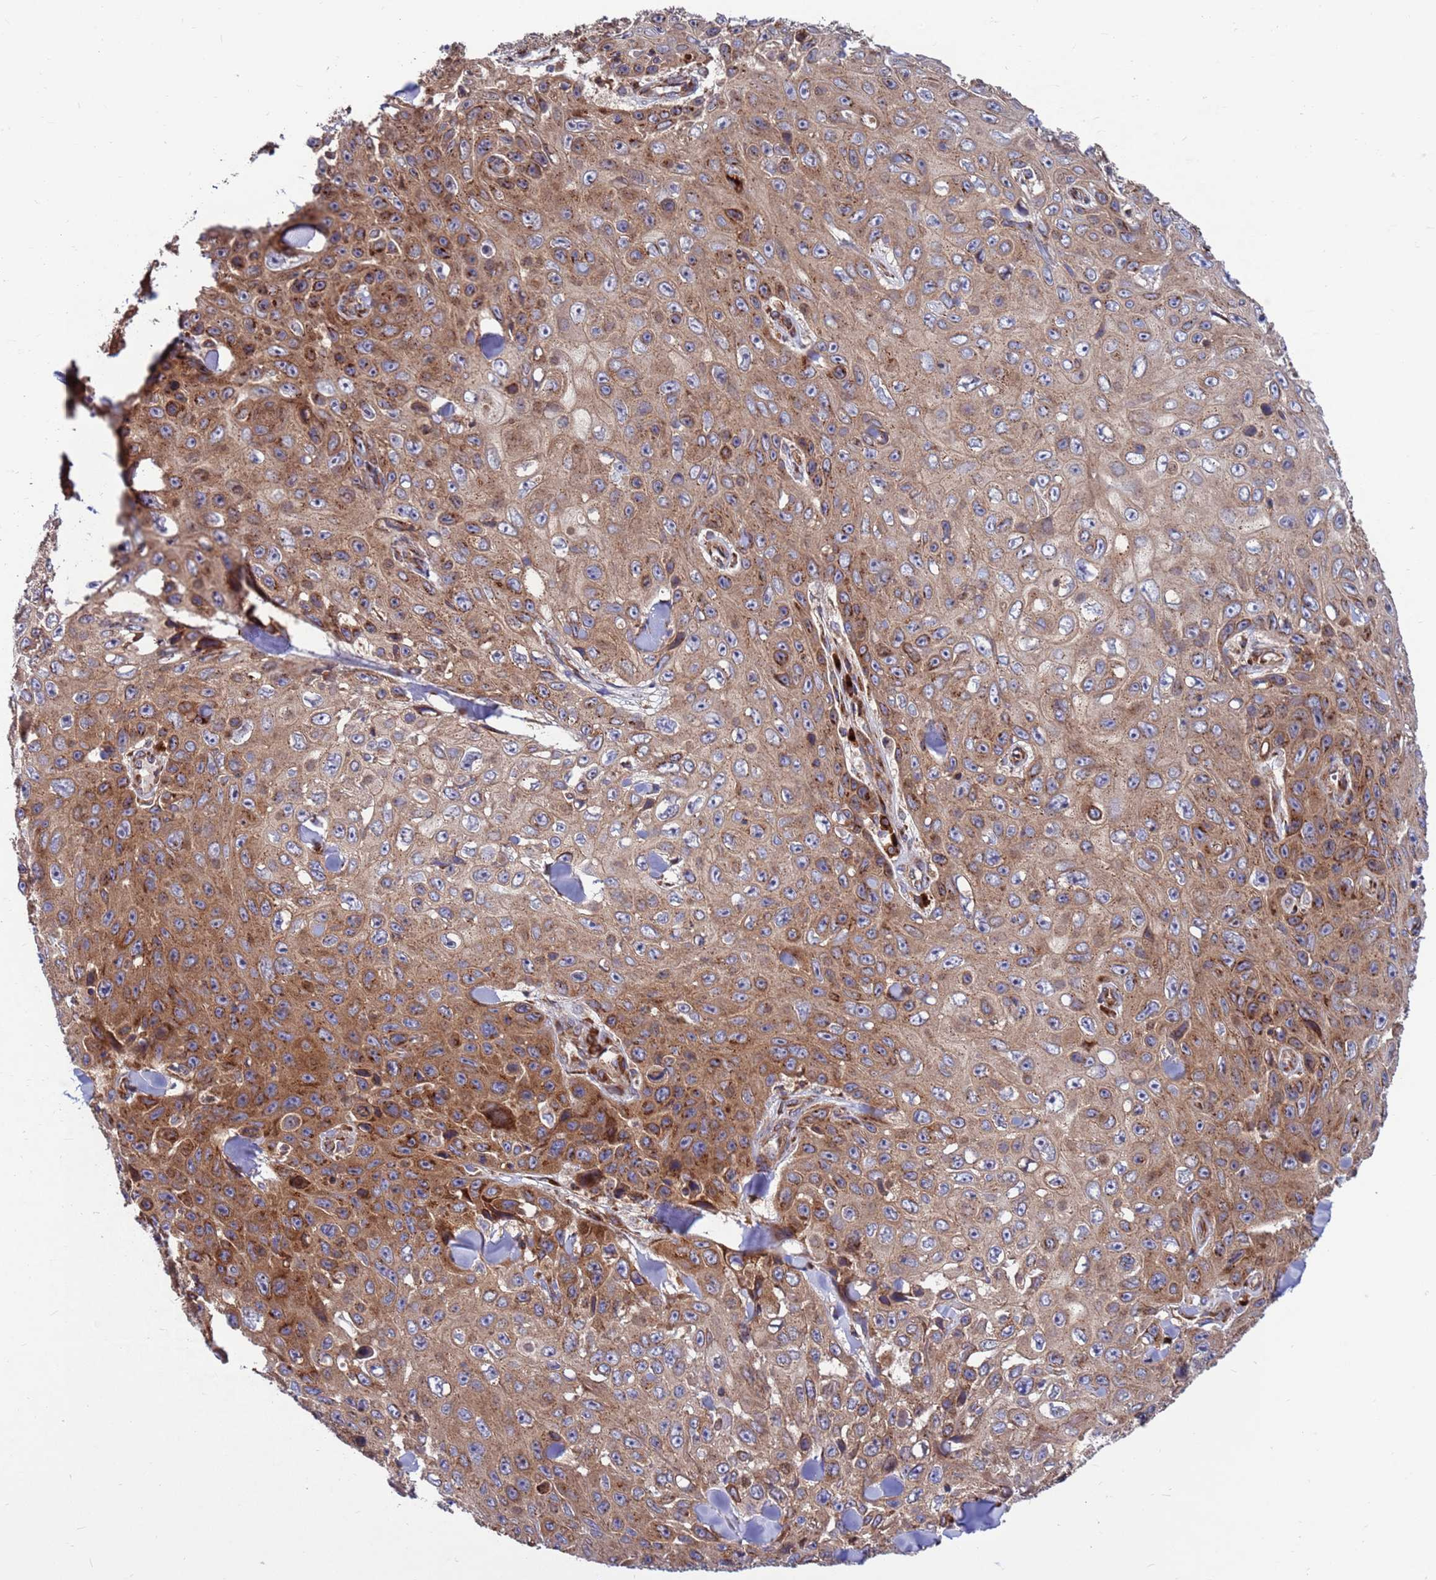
{"staining": {"intensity": "moderate", "quantity": ">75%", "location": "cytoplasmic/membranous"}, "tissue": "skin cancer", "cell_type": "Tumor cells", "image_type": "cancer", "snomed": [{"axis": "morphology", "description": "Basal cell carcinoma"}, {"axis": "topography", "description": "Skin"}], "caption": "Brown immunohistochemical staining in human skin cancer (basal cell carcinoma) displays moderate cytoplasmic/membranous expression in approximately >75% of tumor cells. (DAB IHC with brightfield microscopy, high magnification).", "gene": "ZC3HAV1", "patient": {"sex": "male", "age": 73}}